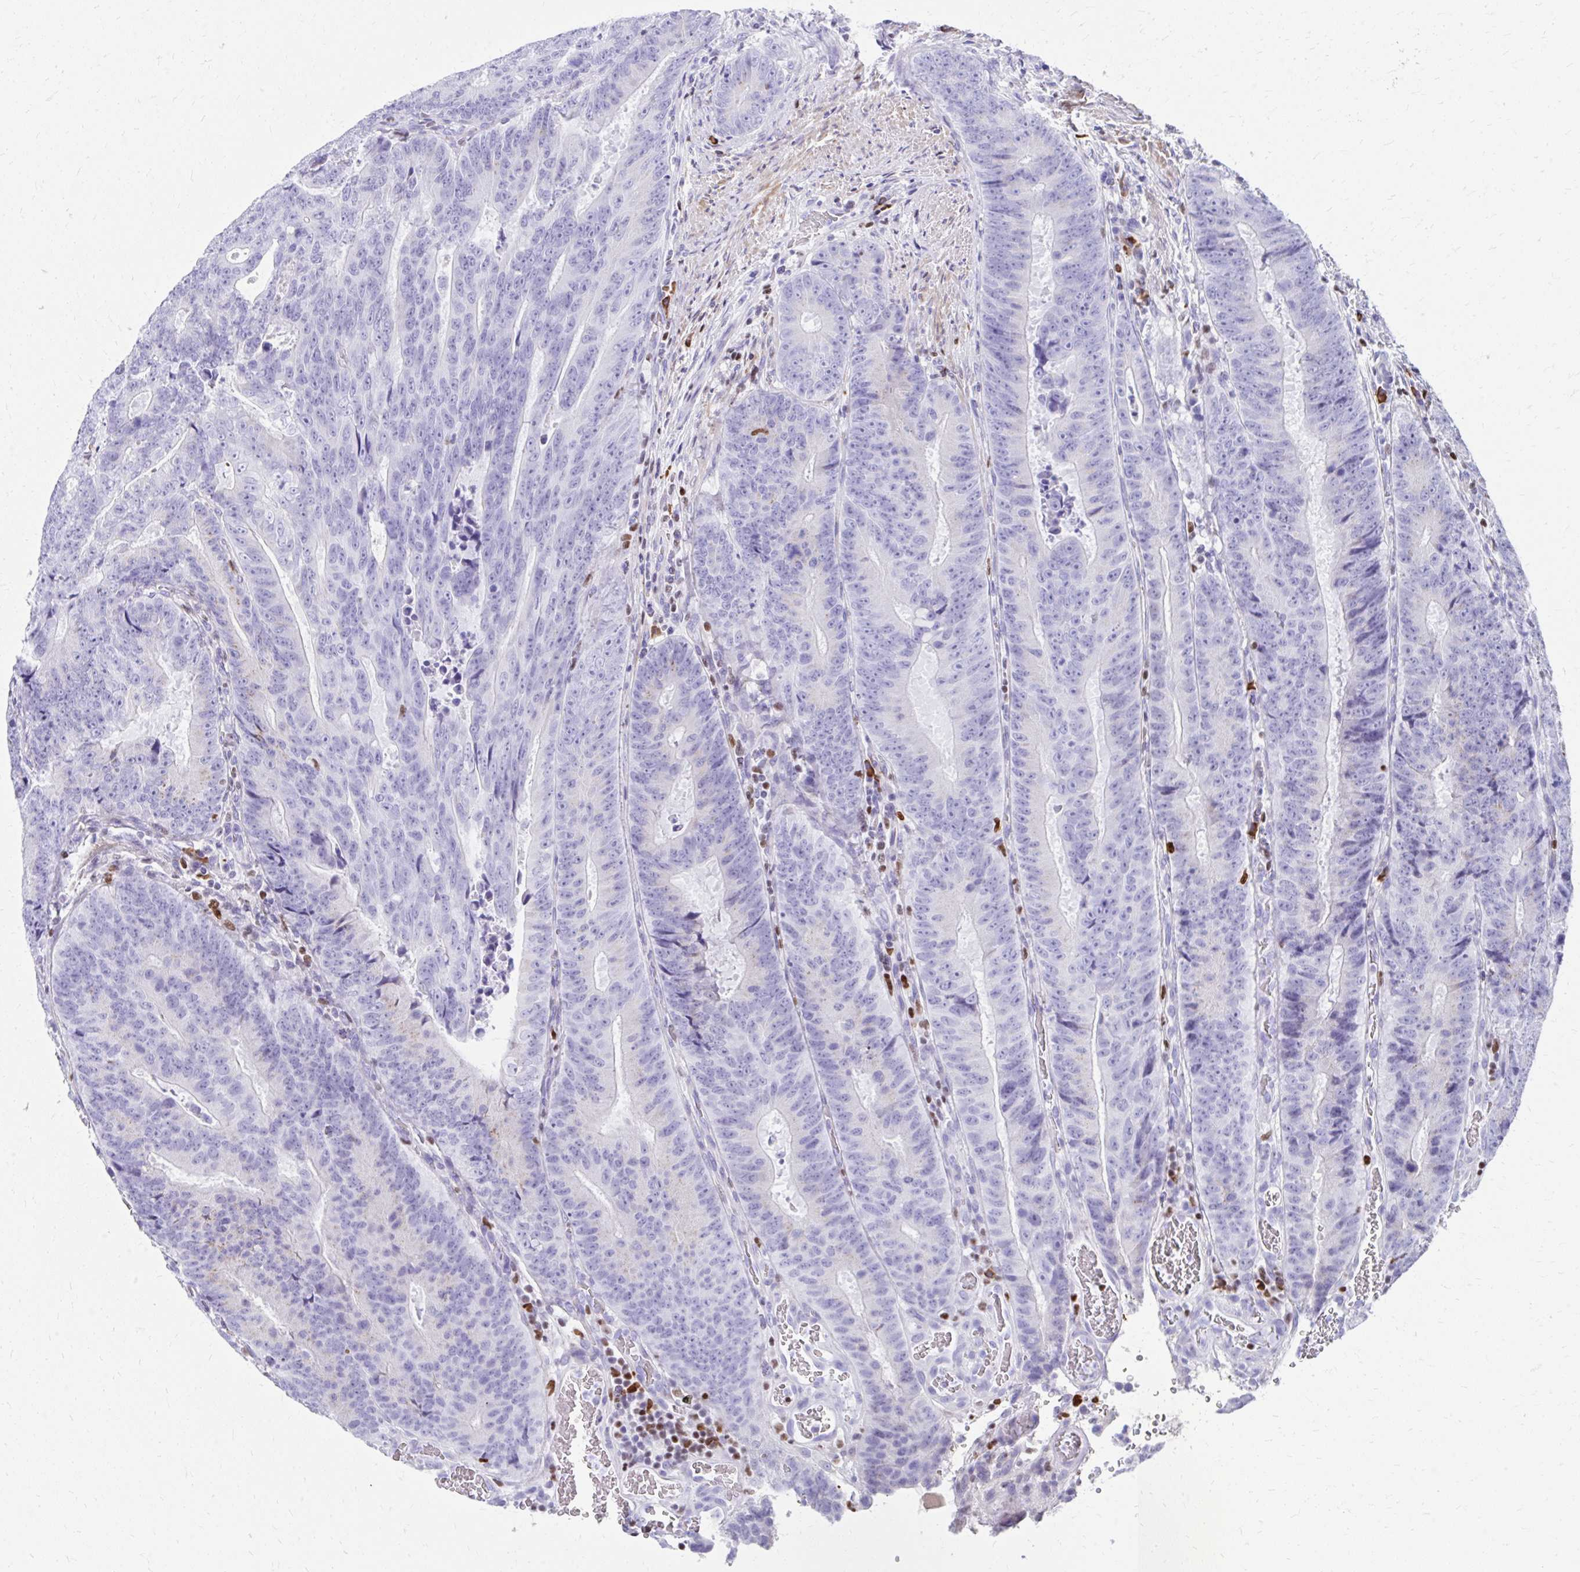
{"staining": {"intensity": "negative", "quantity": "none", "location": "none"}, "tissue": "colorectal cancer", "cell_type": "Tumor cells", "image_type": "cancer", "snomed": [{"axis": "morphology", "description": "Adenocarcinoma, NOS"}, {"axis": "topography", "description": "Colon"}], "caption": "This is an immunohistochemistry (IHC) photomicrograph of colorectal cancer. There is no expression in tumor cells.", "gene": "RUNX3", "patient": {"sex": "female", "age": 48}}